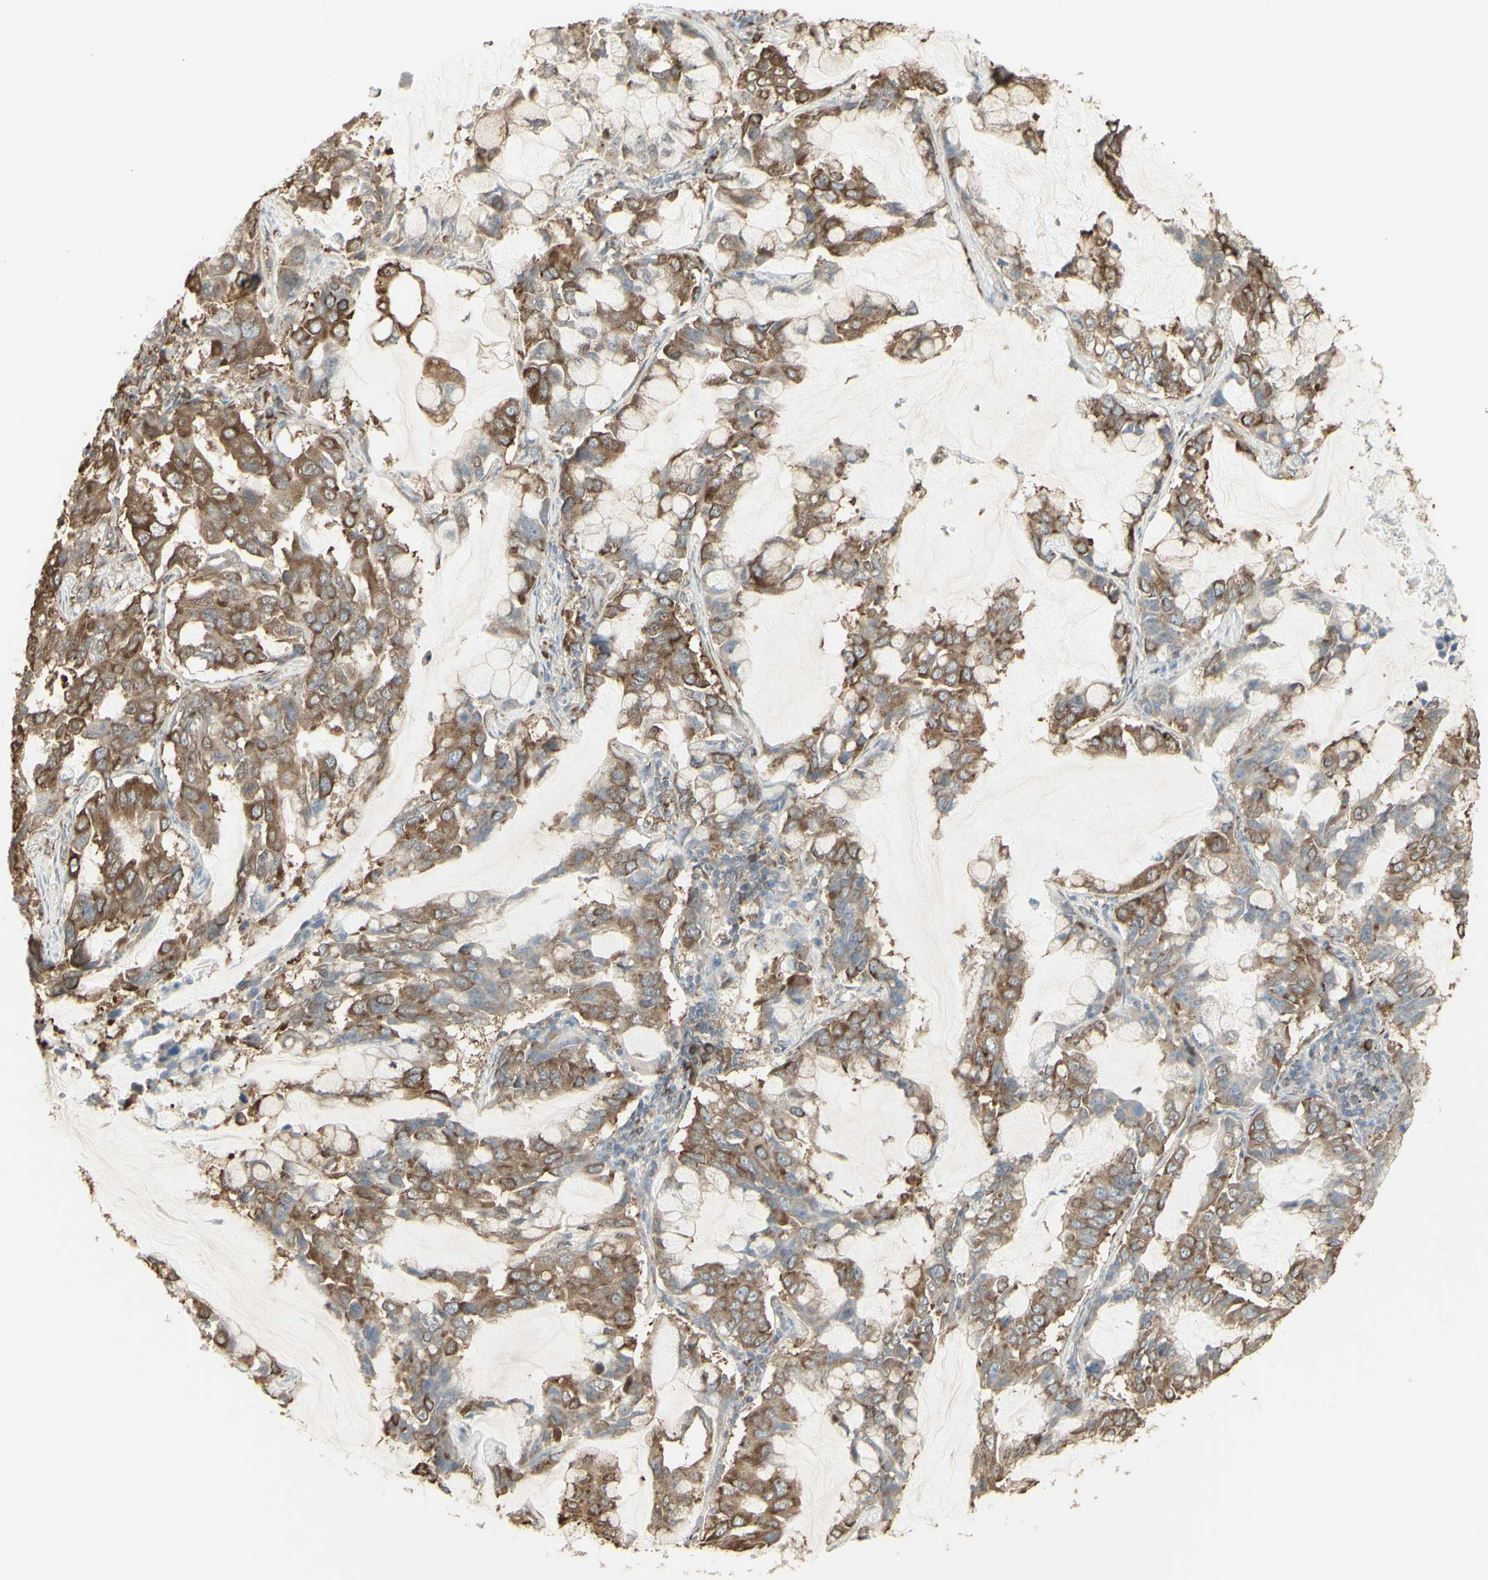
{"staining": {"intensity": "moderate", "quantity": ">75%", "location": "cytoplasmic/membranous"}, "tissue": "lung cancer", "cell_type": "Tumor cells", "image_type": "cancer", "snomed": [{"axis": "morphology", "description": "Adenocarcinoma, NOS"}, {"axis": "topography", "description": "Lung"}], "caption": "Lung cancer (adenocarcinoma) tissue demonstrates moderate cytoplasmic/membranous positivity in about >75% of tumor cells (Stains: DAB in brown, nuclei in blue, Microscopy: brightfield microscopy at high magnification).", "gene": "EEF1B2", "patient": {"sex": "male", "age": 64}}